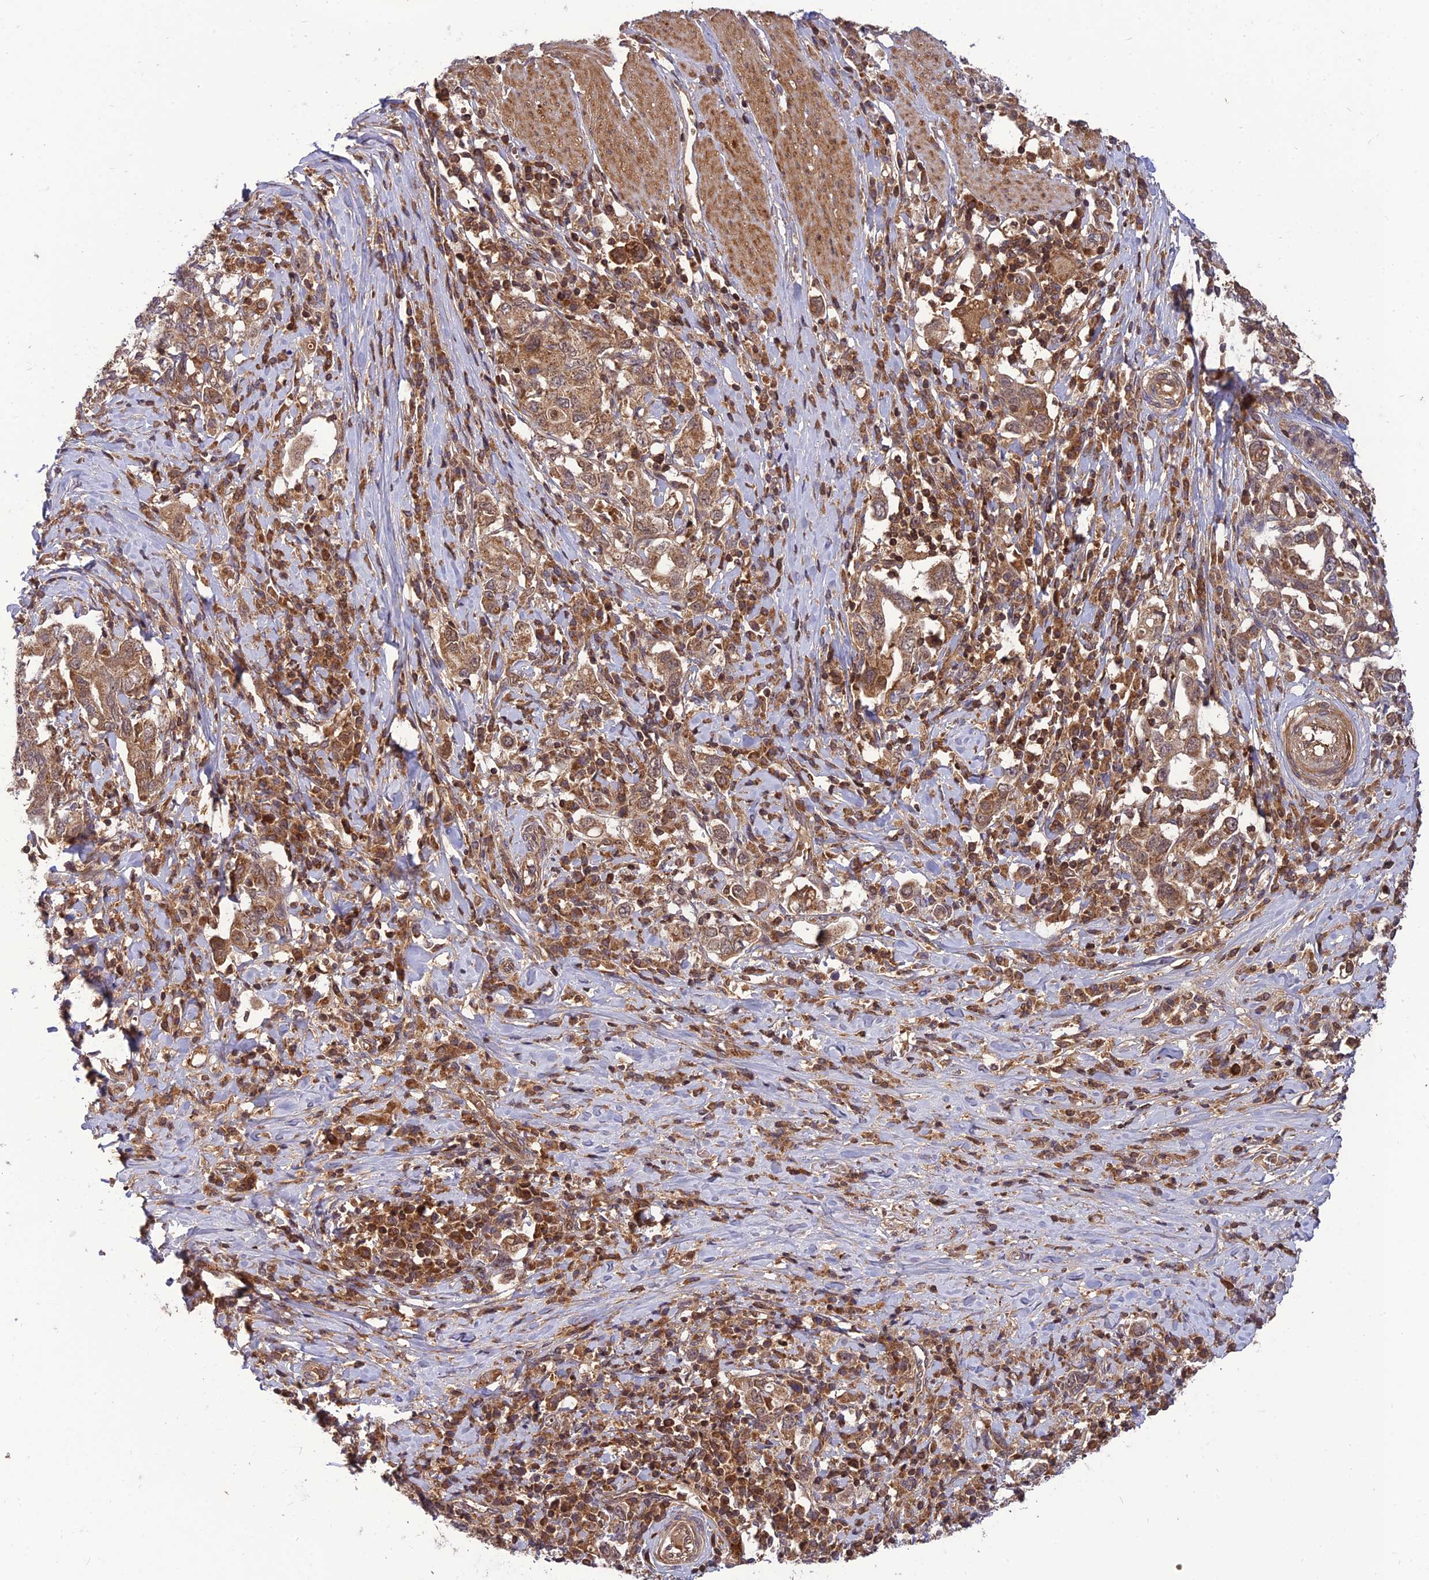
{"staining": {"intensity": "moderate", "quantity": ">75%", "location": "cytoplasmic/membranous,nuclear"}, "tissue": "stomach cancer", "cell_type": "Tumor cells", "image_type": "cancer", "snomed": [{"axis": "morphology", "description": "Adenocarcinoma, NOS"}, {"axis": "topography", "description": "Stomach, upper"}, {"axis": "topography", "description": "Stomach"}], "caption": "Immunohistochemistry micrograph of neoplastic tissue: stomach cancer (adenocarcinoma) stained using immunohistochemistry demonstrates medium levels of moderate protein expression localized specifically in the cytoplasmic/membranous and nuclear of tumor cells, appearing as a cytoplasmic/membranous and nuclear brown color.", "gene": "NDUFC1", "patient": {"sex": "male", "age": 62}}